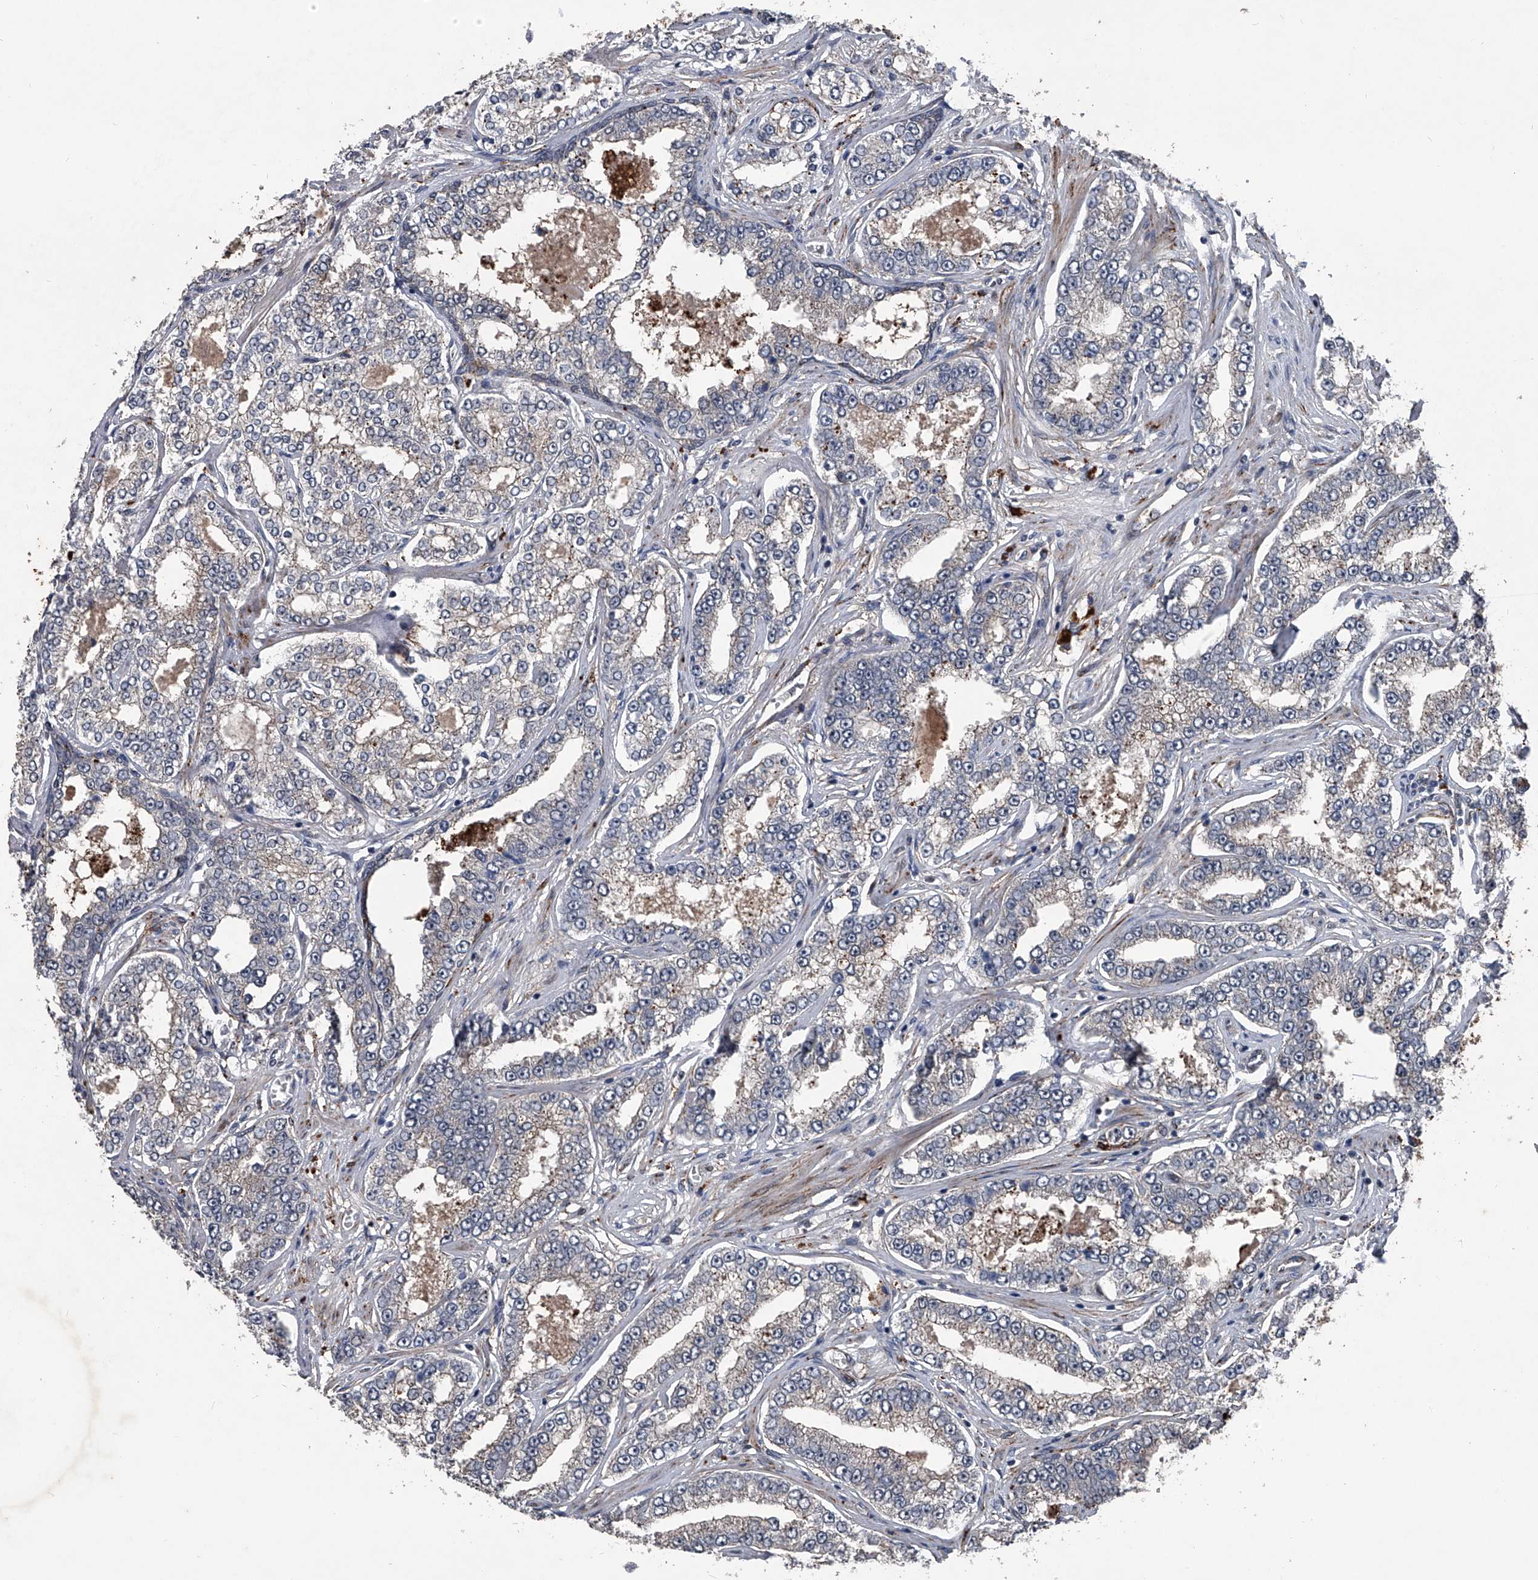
{"staining": {"intensity": "weak", "quantity": ">75%", "location": "cytoplasmic/membranous"}, "tissue": "prostate cancer", "cell_type": "Tumor cells", "image_type": "cancer", "snomed": [{"axis": "morphology", "description": "Normal tissue, NOS"}, {"axis": "morphology", "description": "Adenocarcinoma, High grade"}, {"axis": "topography", "description": "Prostate"}], "caption": "This is a histology image of immunohistochemistry (IHC) staining of adenocarcinoma (high-grade) (prostate), which shows weak expression in the cytoplasmic/membranous of tumor cells.", "gene": "MAPKAP1", "patient": {"sex": "male", "age": 83}}